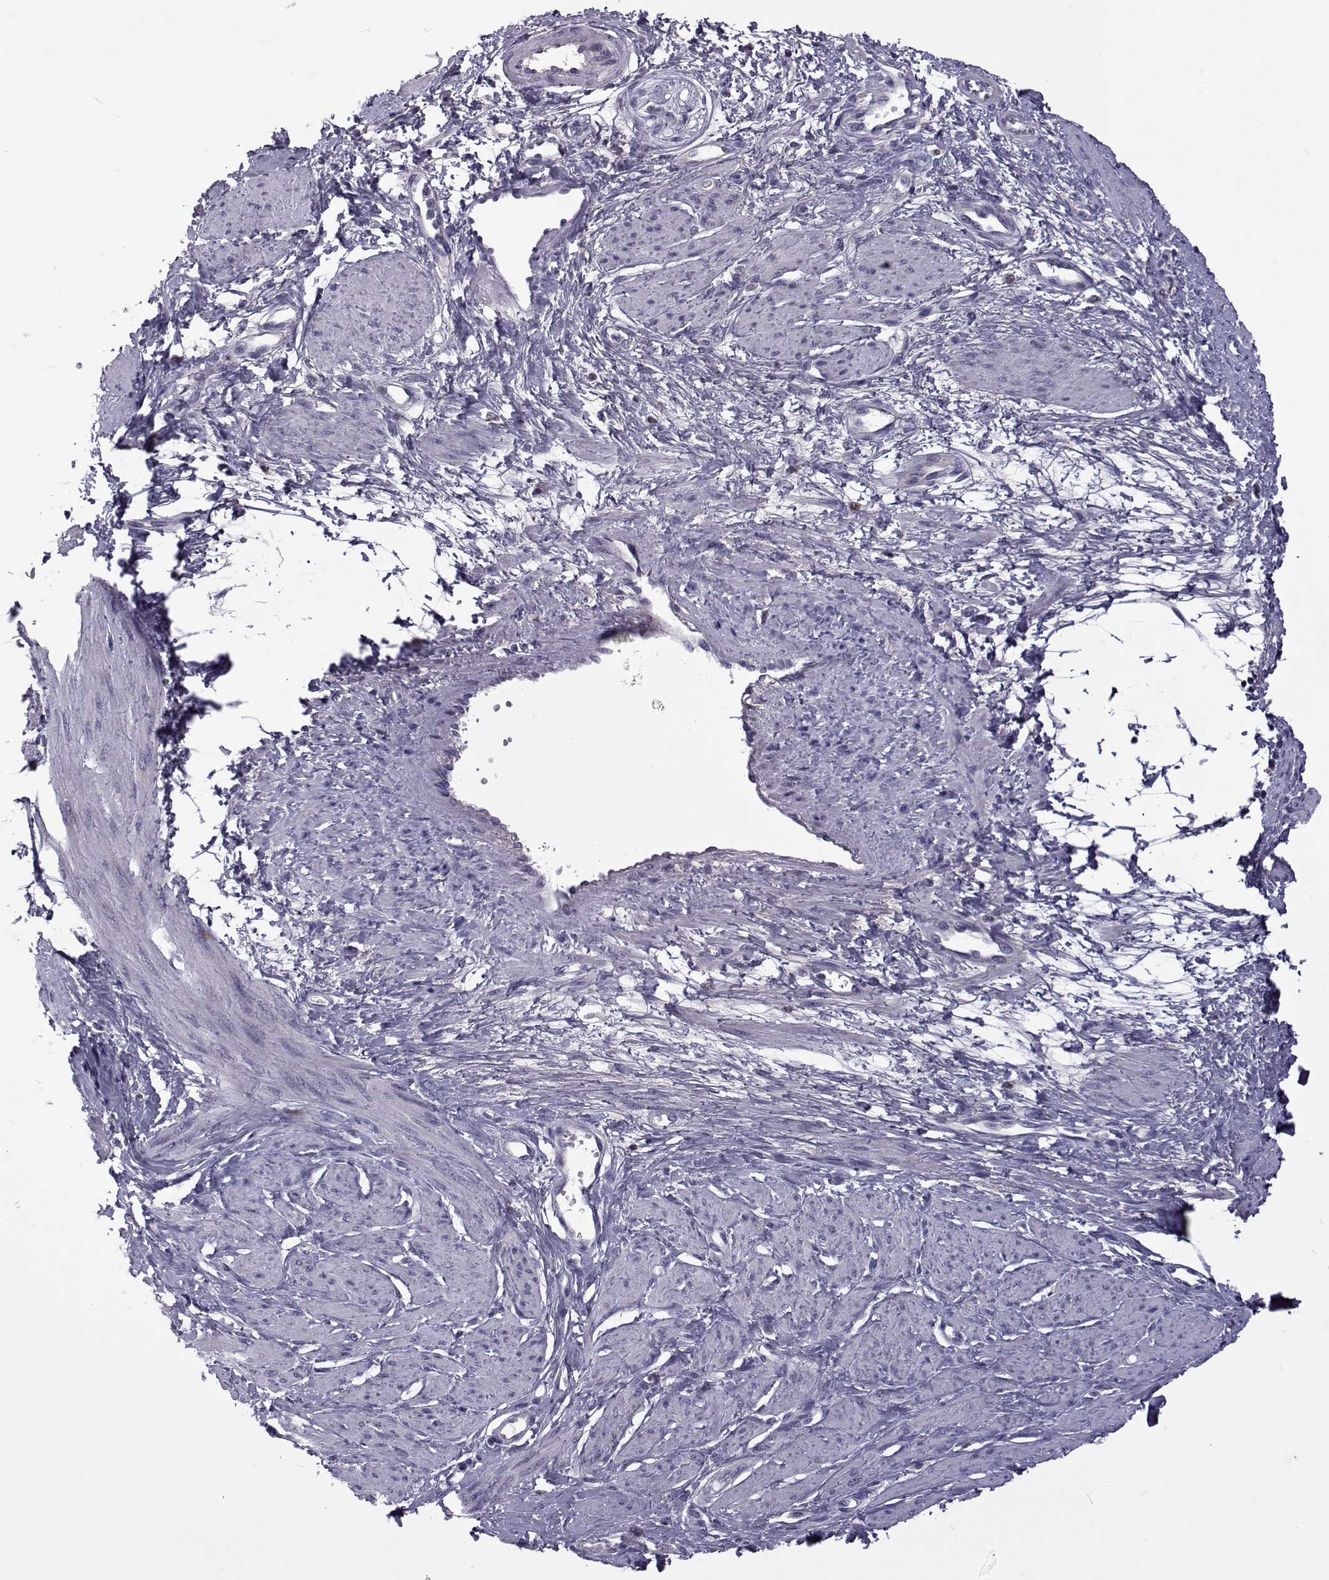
{"staining": {"intensity": "negative", "quantity": "none", "location": "none"}, "tissue": "smooth muscle", "cell_type": "Smooth muscle cells", "image_type": "normal", "snomed": [{"axis": "morphology", "description": "Normal tissue, NOS"}, {"axis": "topography", "description": "Smooth muscle"}, {"axis": "topography", "description": "Uterus"}], "caption": "A high-resolution micrograph shows immunohistochemistry staining of benign smooth muscle, which exhibits no significant expression in smooth muscle cells. (Brightfield microscopy of DAB (3,3'-diaminobenzidine) immunohistochemistry at high magnification).", "gene": "TCF15", "patient": {"sex": "female", "age": 39}}